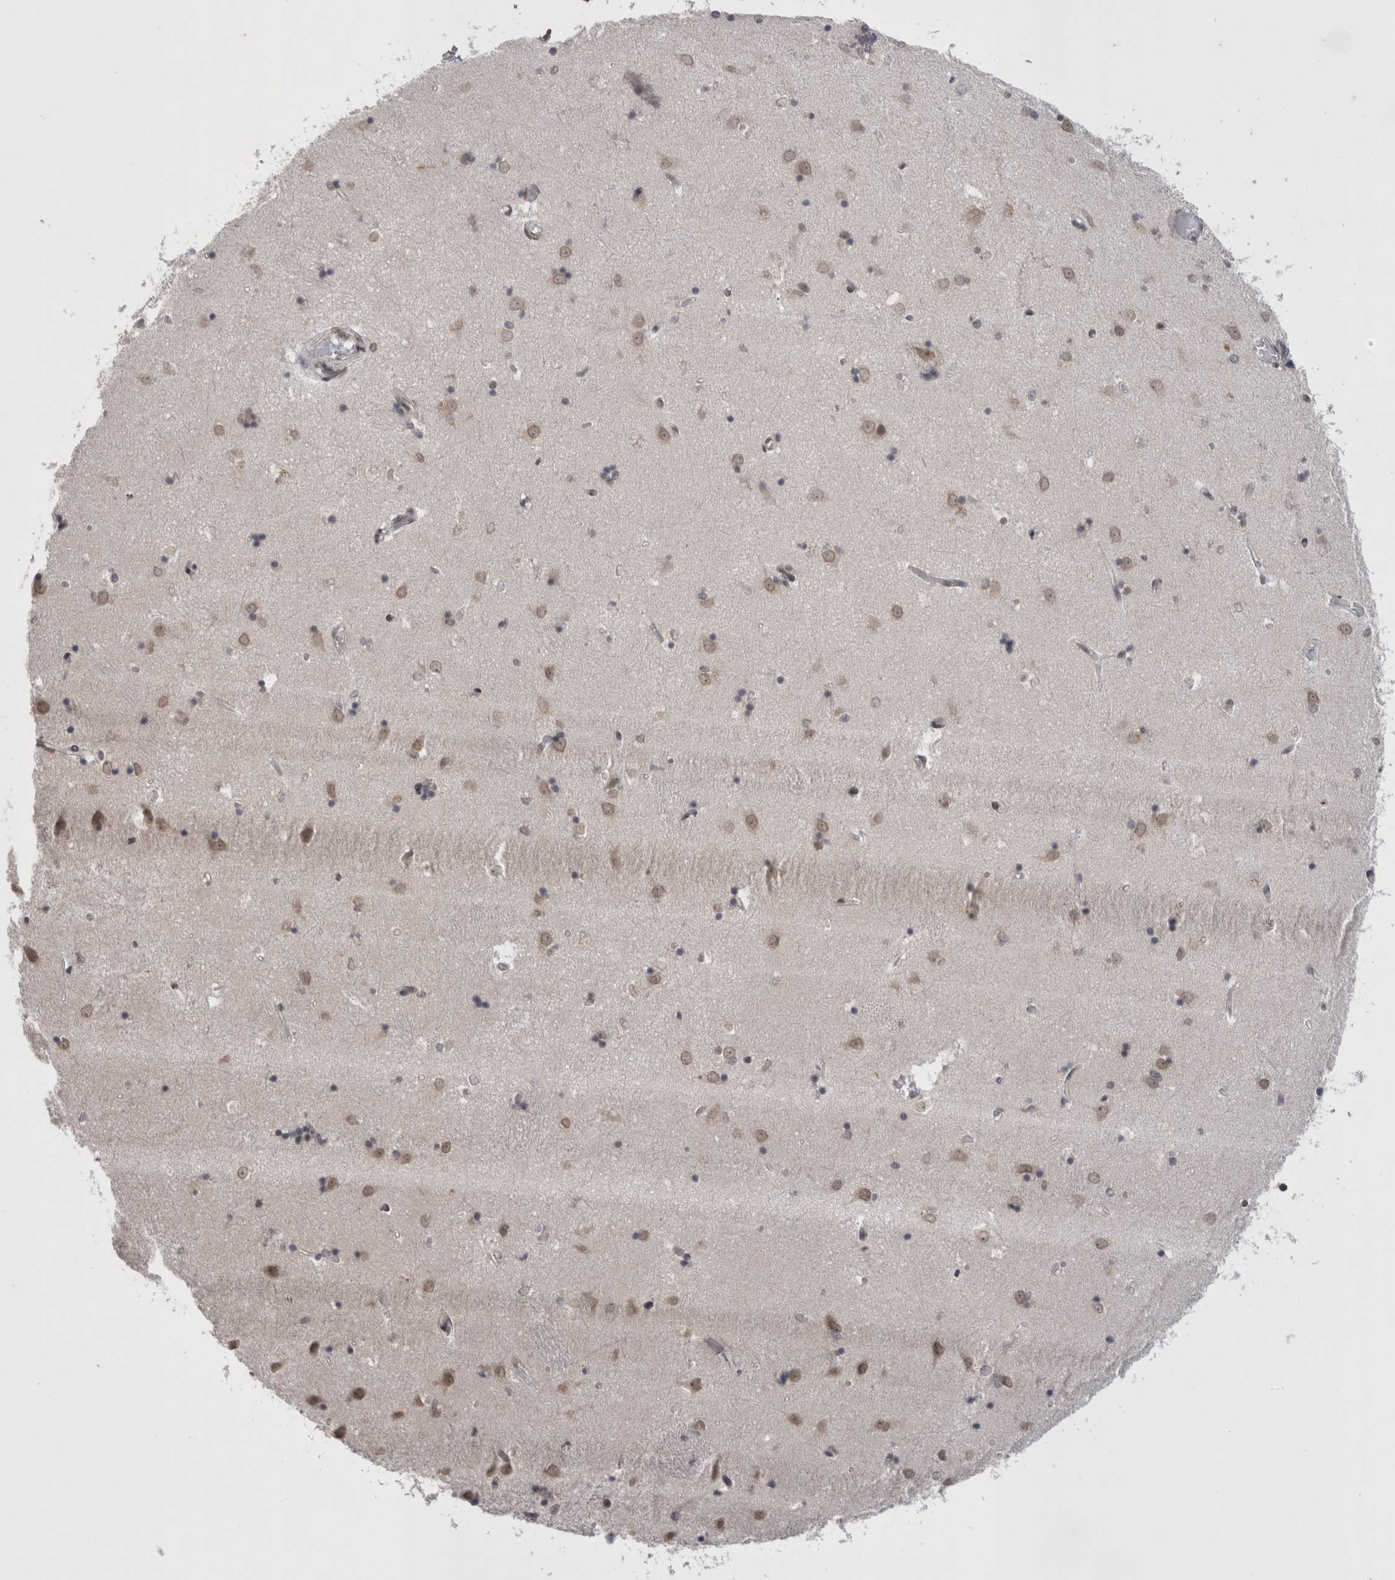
{"staining": {"intensity": "weak", "quantity": "<25%", "location": "nuclear"}, "tissue": "caudate", "cell_type": "Glial cells", "image_type": "normal", "snomed": [{"axis": "morphology", "description": "Normal tissue, NOS"}, {"axis": "topography", "description": "Lateral ventricle wall"}], "caption": "Glial cells show no significant expression in normal caudate. (Immunohistochemistry, brightfield microscopy, high magnification).", "gene": "DAXX", "patient": {"sex": "male", "age": 45}}